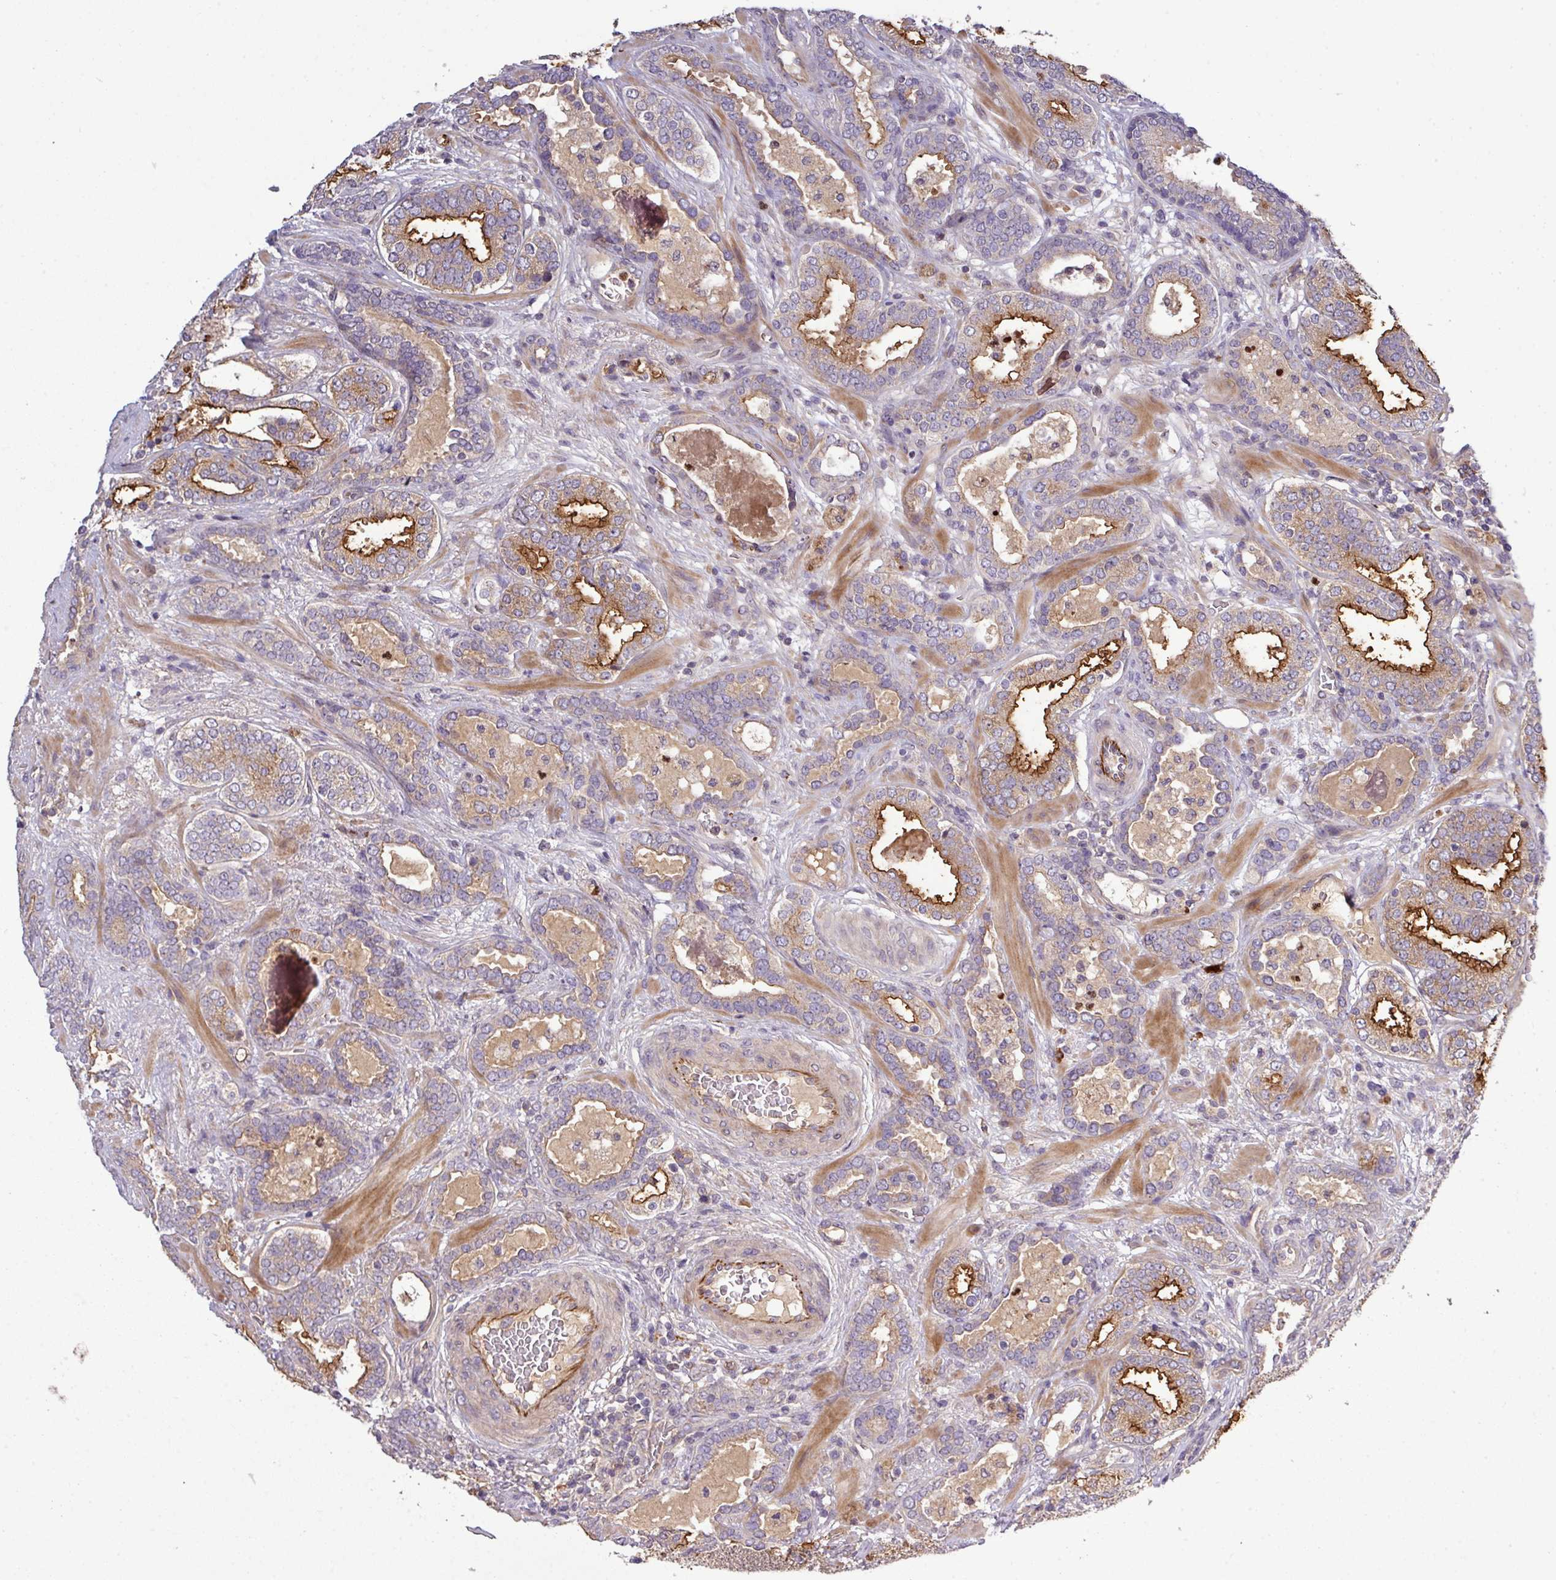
{"staining": {"intensity": "moderate", "quantity": "25%-75%", "location": "cytoplasmic/membranous"}, "tissue": "prostate cancer", "cell_type": "Tumor cells", "image_type": "cancer", "snomed": [{"axis": "morphology", "description": "Adenocarcinoma, High grade"}, {"axis": "topography", "description": "Prostate"}], "caption": "An image showing moderate cytoplasmic/membranous positivity in approximately 25%-75% of tumor cells in prostate adenocarcinoma (high-grade), as visualized by brown immunohistochemical staining.", "gene": "PAPLN", "patient": {"sex": "male", "age": 65}}